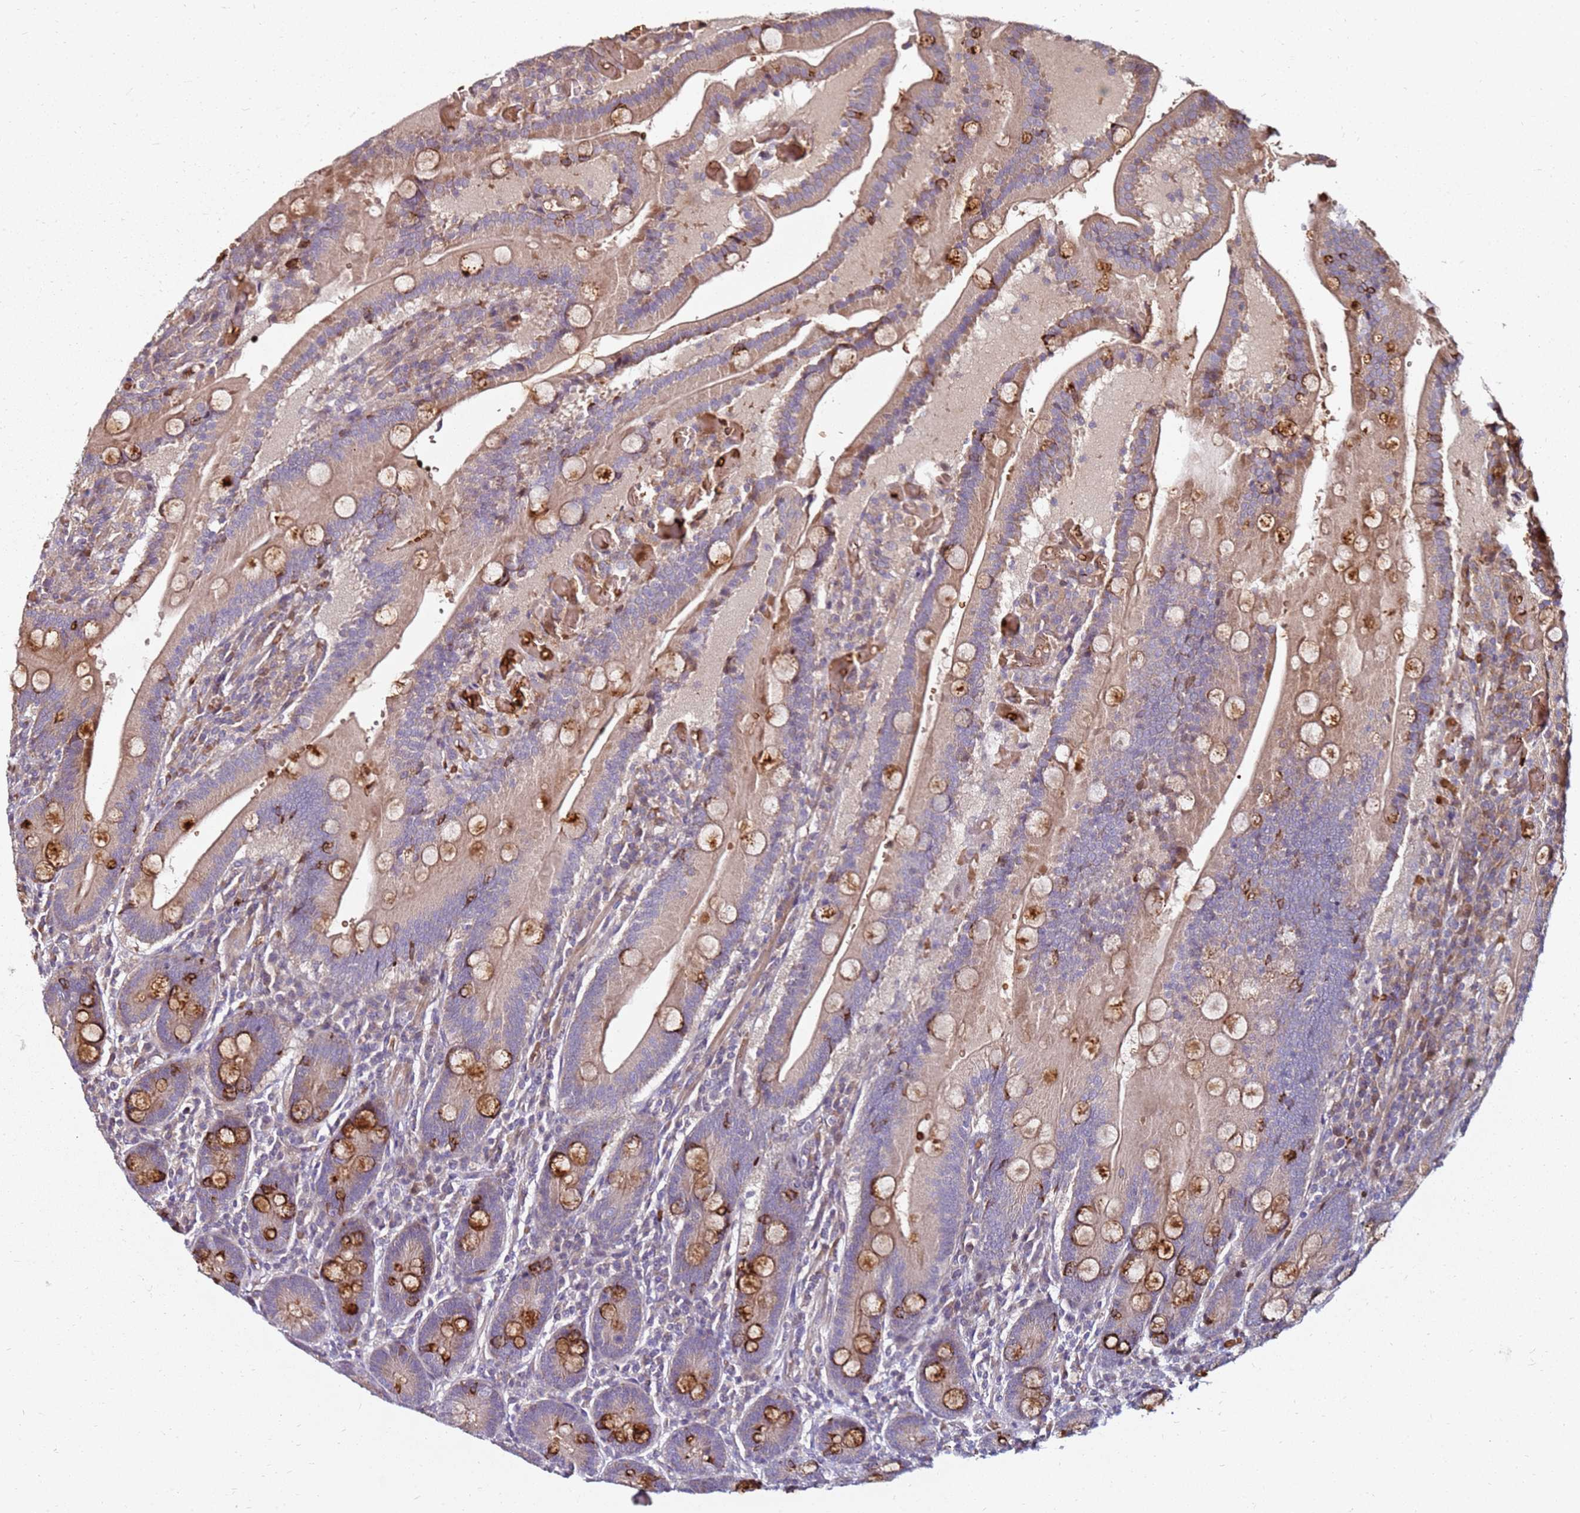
{"staining": {"intensity": "strong", "quantity": "<25%", "location": "cytoplasmic/membranous"}, "tissue": "duodenum", "cell_type": "Glandular cells", "image_type": "normal", "snomed": [{"axis": "morphology", "description": "Normal tissue, NOS"}, {"axis": "topography", "description": "Duodenum"}], "caption": "The micrograph exhibits immunohistochemical staining of unremarkable duodenum. There is strong cytoplasmic/membranous staining is identified in approximately <25% of glandular cells.", "gene": "RNF11", "patient": {"sex": "female", "age": 62}}